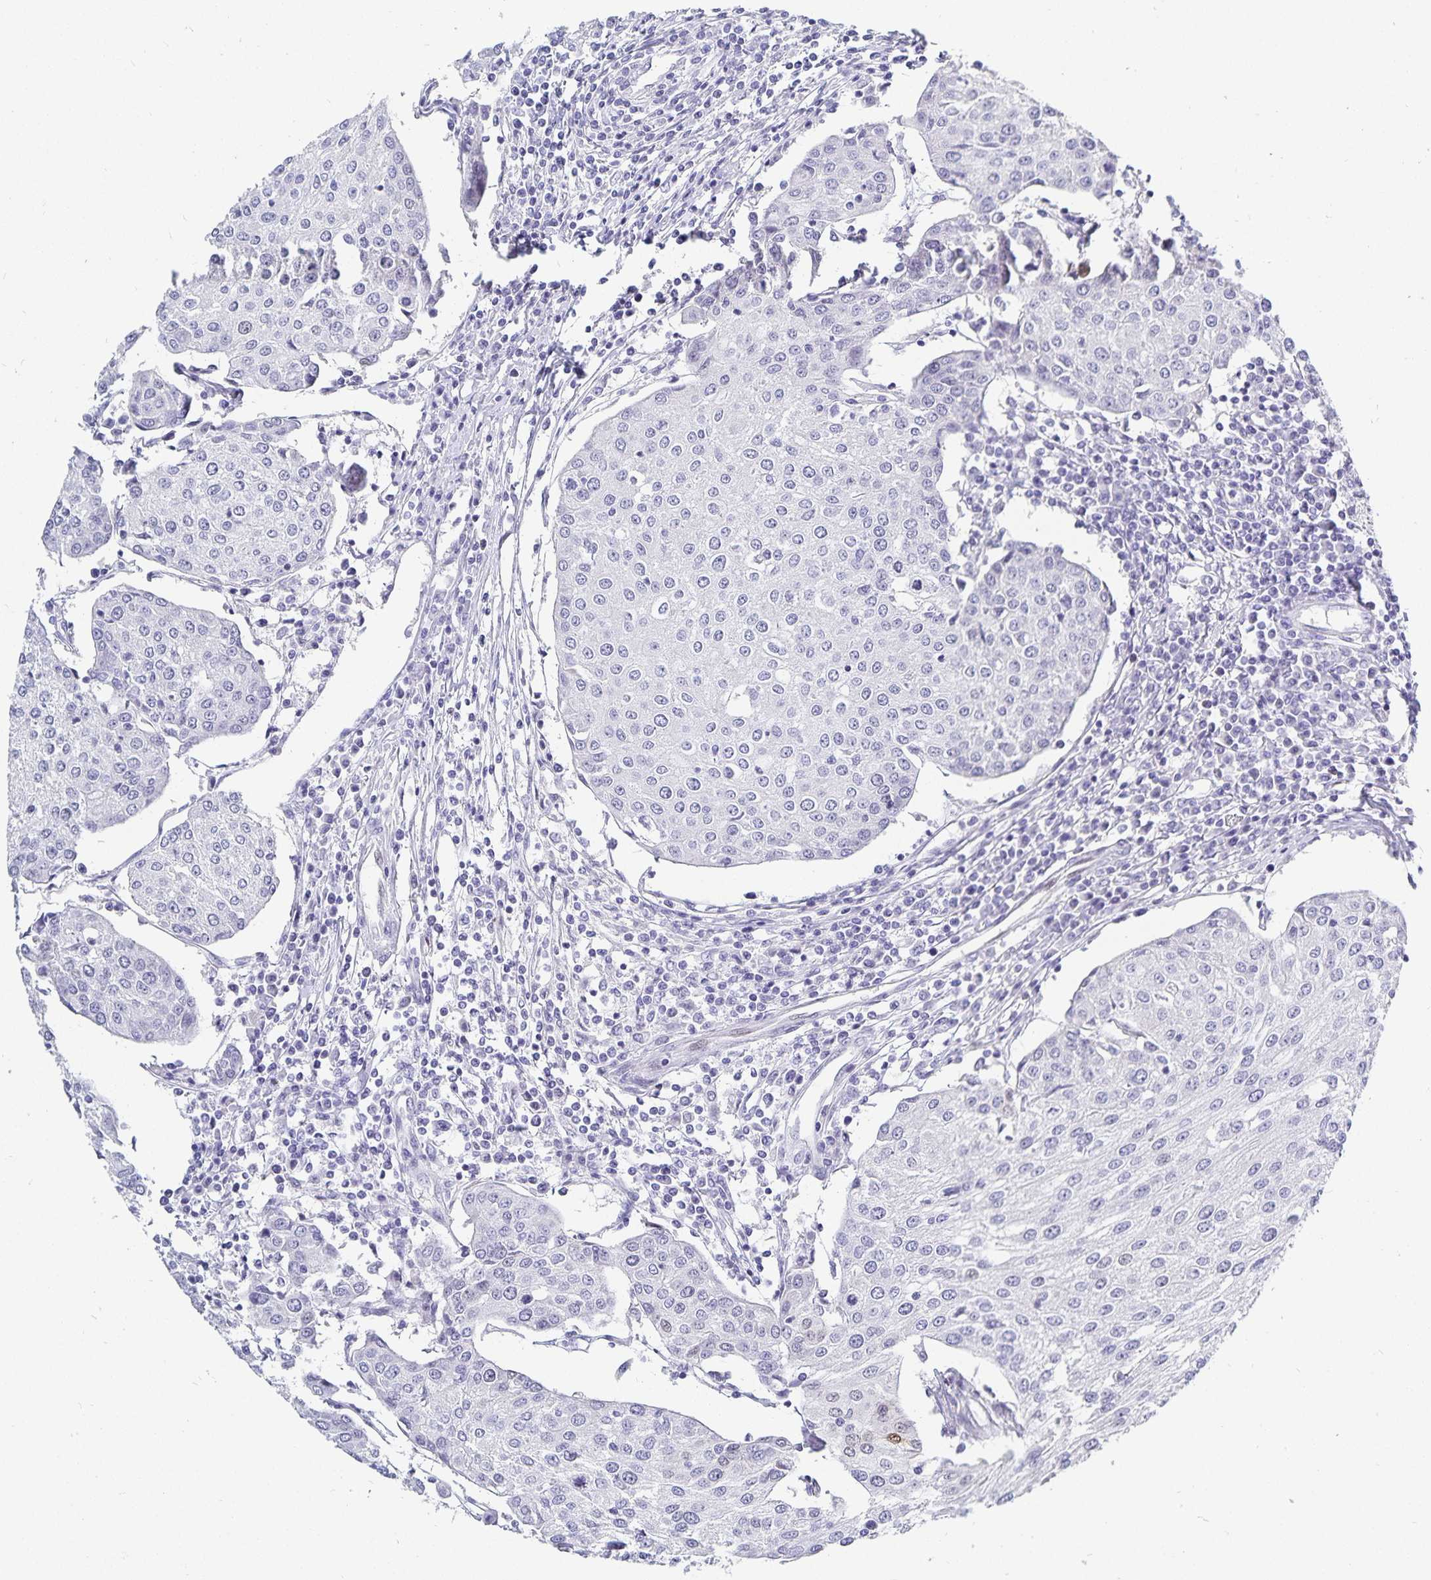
{"staining": {"intensity": "negative", "quantity": "none", "location": "none"}, "tissue": "urothelial cancer", "cell_type": "Tumor cells", "image_type": "cancer", "snomed": [{"axis": "morphology", "description": "Urothelial carcinoma, High grade"}, {"axis": "topography", "description": "Urinary bladder"}], "caption": "IHC image of neoplastic tissue: high-grade urothelial carcinoma stained with DAB (3,3'-diaminobenzidine) exhibits no significant protein expression in tumor cells.", "gene": "HMGB3", "patient": {"sex": "female", "age": 85}}